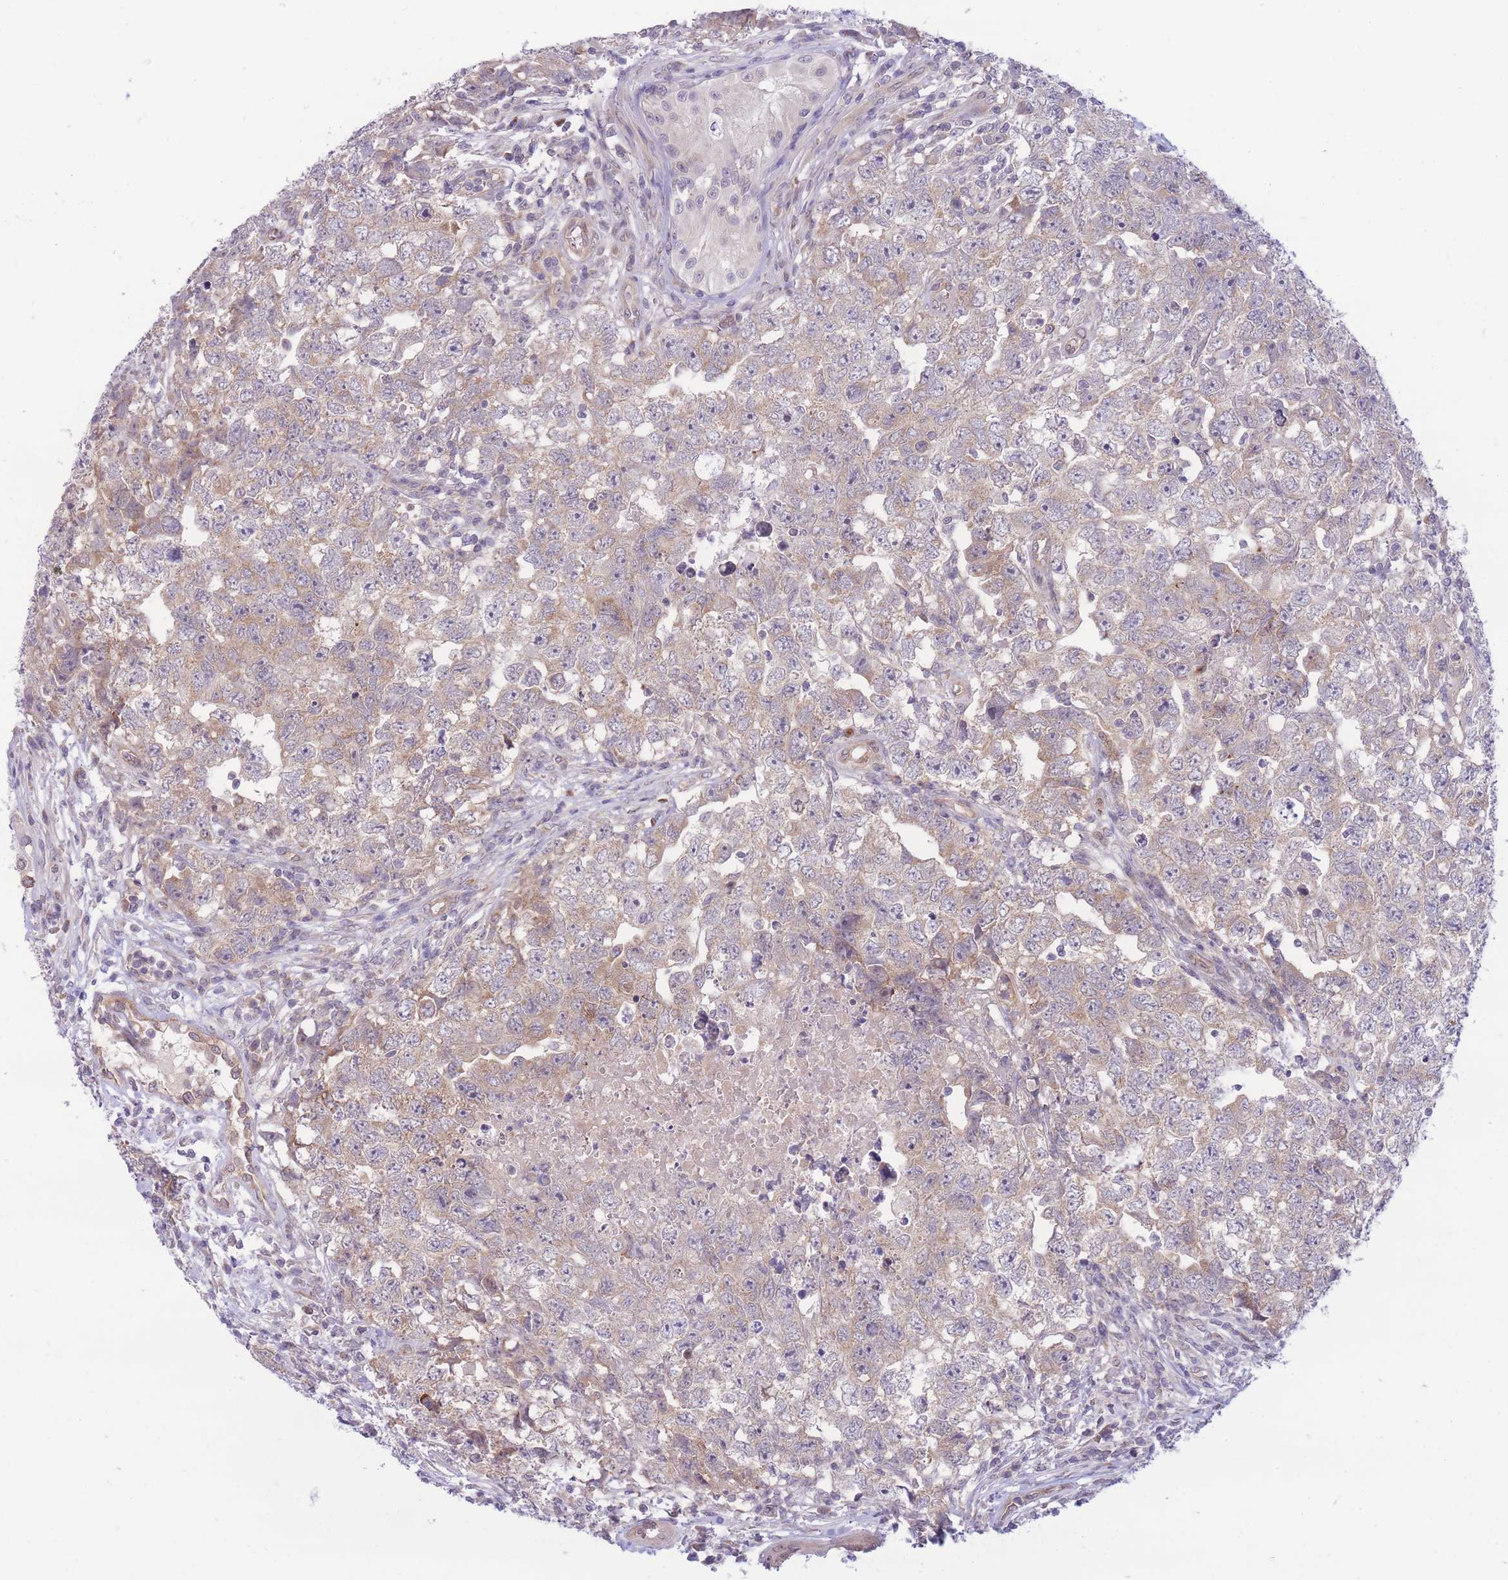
{"staining": {"intensity": "weak", "quantity": "25%-75%", "location": "cytoplasmic/membranous"}, "tissue": "testis cancer", "cell_type": "Tumor cells", "image_type": "cancer", "snomed": [{"axis": "morphology", "description": "Carcinoma, Embryonal, NOS"}, {"axis": "topography", "description": "Testis"}], "caption": "Human testis cancer stained for a protein (brown) reveals weak cytoplasmic/membranous positive expression in about 25%-75% of tumor cells.", "gene": "CDC25B", "patient": {"sex": "male", "age": 22}}